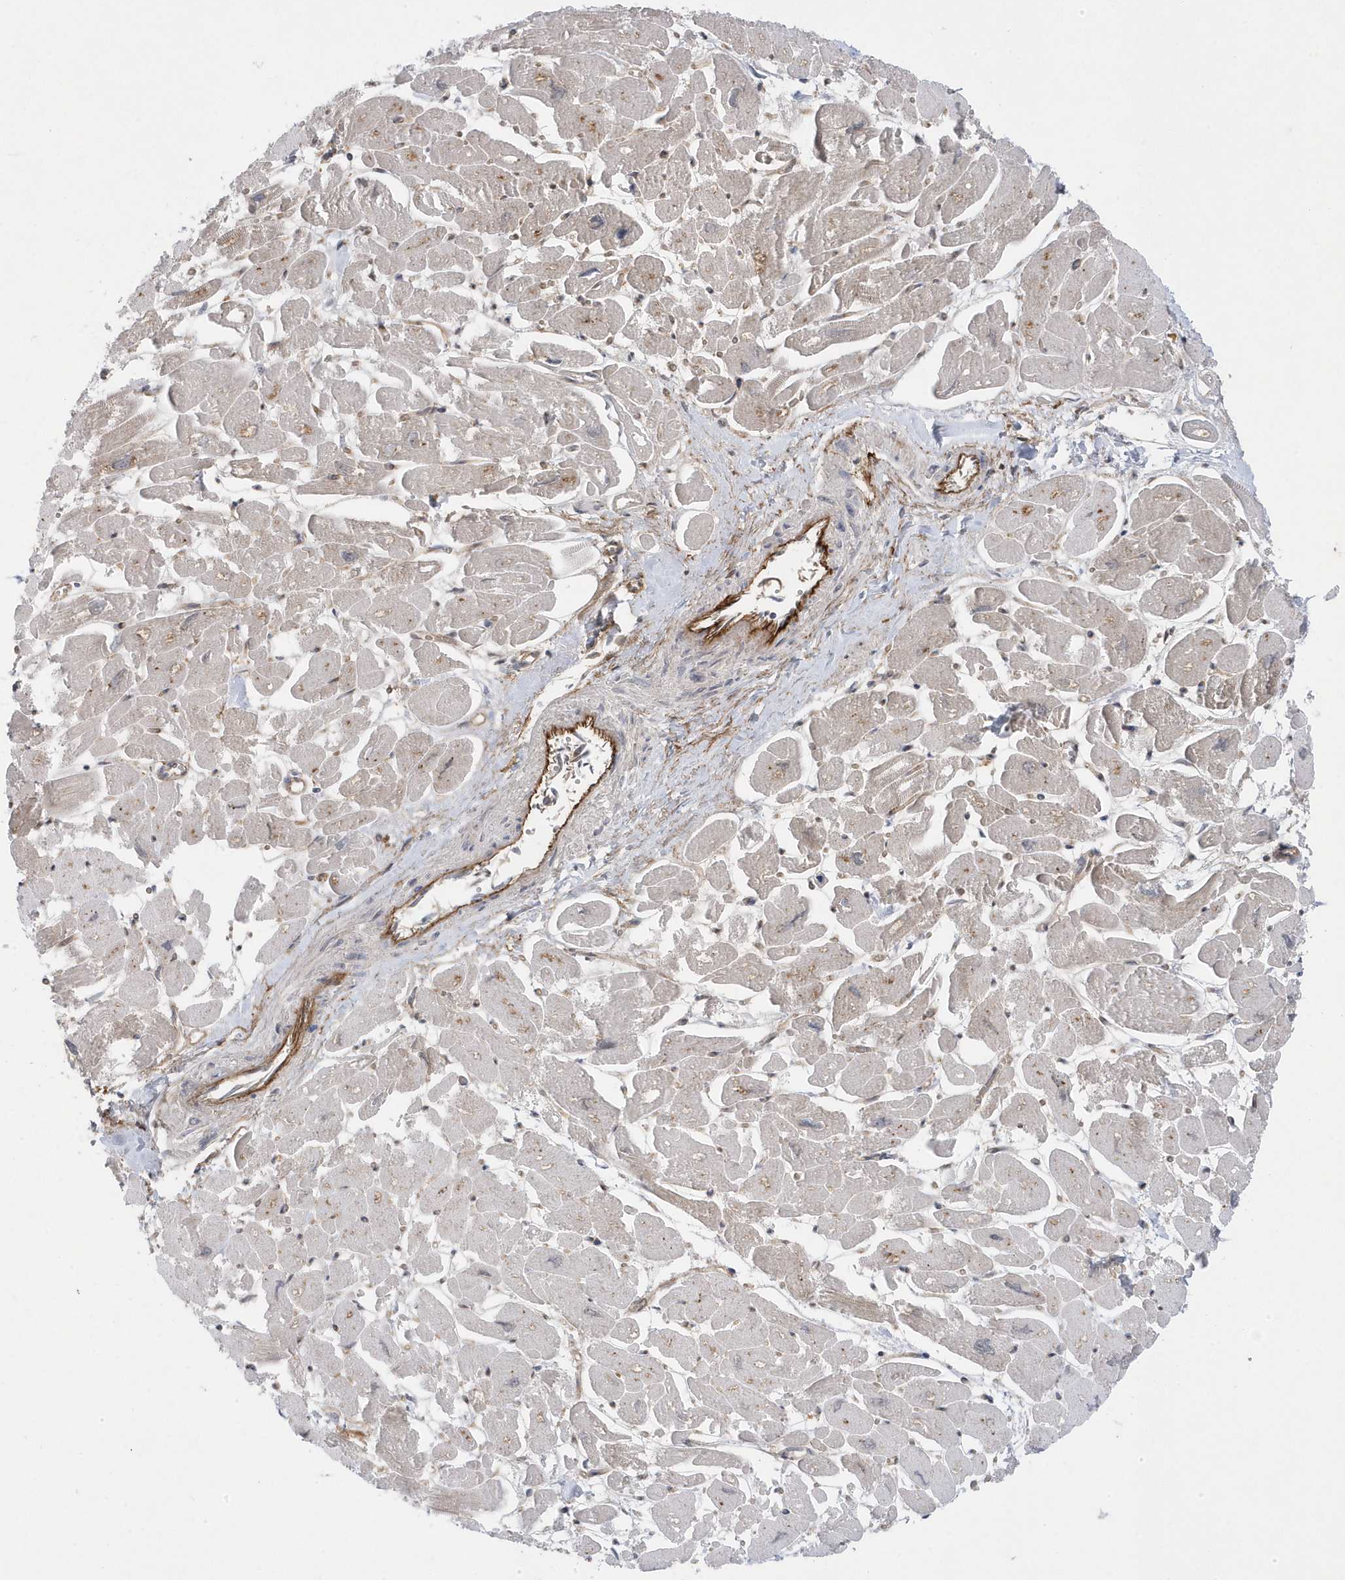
{"staining": {"intensity": "weak", "quantity": "<25%", "location": "cytoplasmic/membranous"}, "tissue": "heart muscle", "cell_type": "Cardiomyocytes", "image_type": "normal", "snomed": [{"axis": "morphology", "description": "Normal tissue, NOS"}, {"axis": "topography", "description": "Heart"}], "caption": "Cardiomyocytes show no significant positivity in benign heart muscle. (DAB immunohistochemistry (IHC) with hematoxylin counter stain).", "gene": "ANAPC1", "patient": {"sex": "male", "age": 54}}